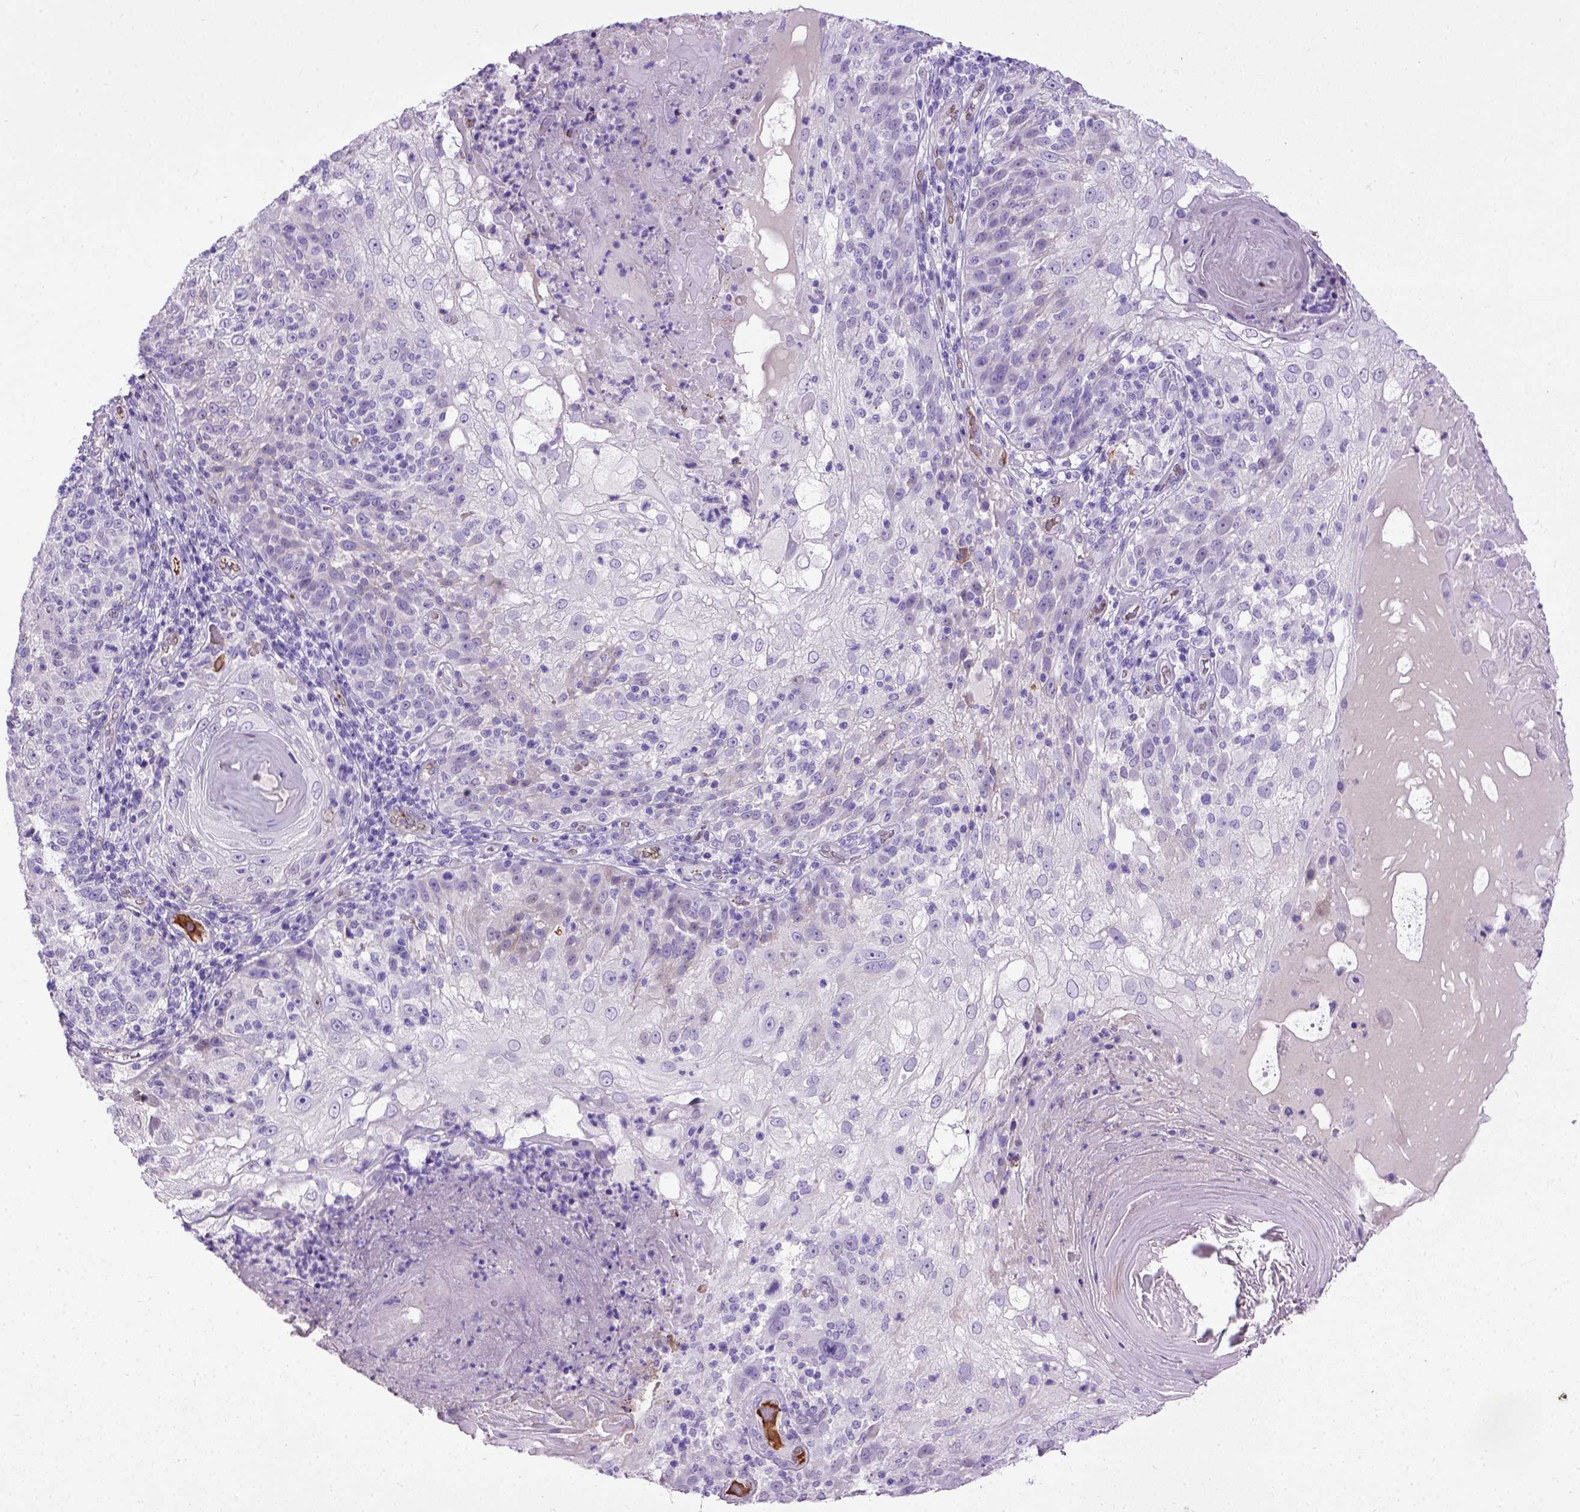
{"staining": {"intensity": "negative", "quantity": "none", "location": "none"}, "tissue": "skin cancer", "cell_type": "Tumor cells", "image_type": "cancer", "snomed": [{"axis": "morphology", "description": "Normal tissue, NOS"}, {"axis": "morphology", "description": "Squamous cell carcinoma, NOS"}, {"axis": "topography", "description": "Skin"}], "caption": "An immunohistochemistry (IHC) photomicrograph of skin cancer (squamous cell carcinoma) is shown. There is no staining in tumor cells of skin cancer (squamous cell carcinoma).", "gene": "ADAMTS8", "patient": {"sex": "female", "age": 83}}